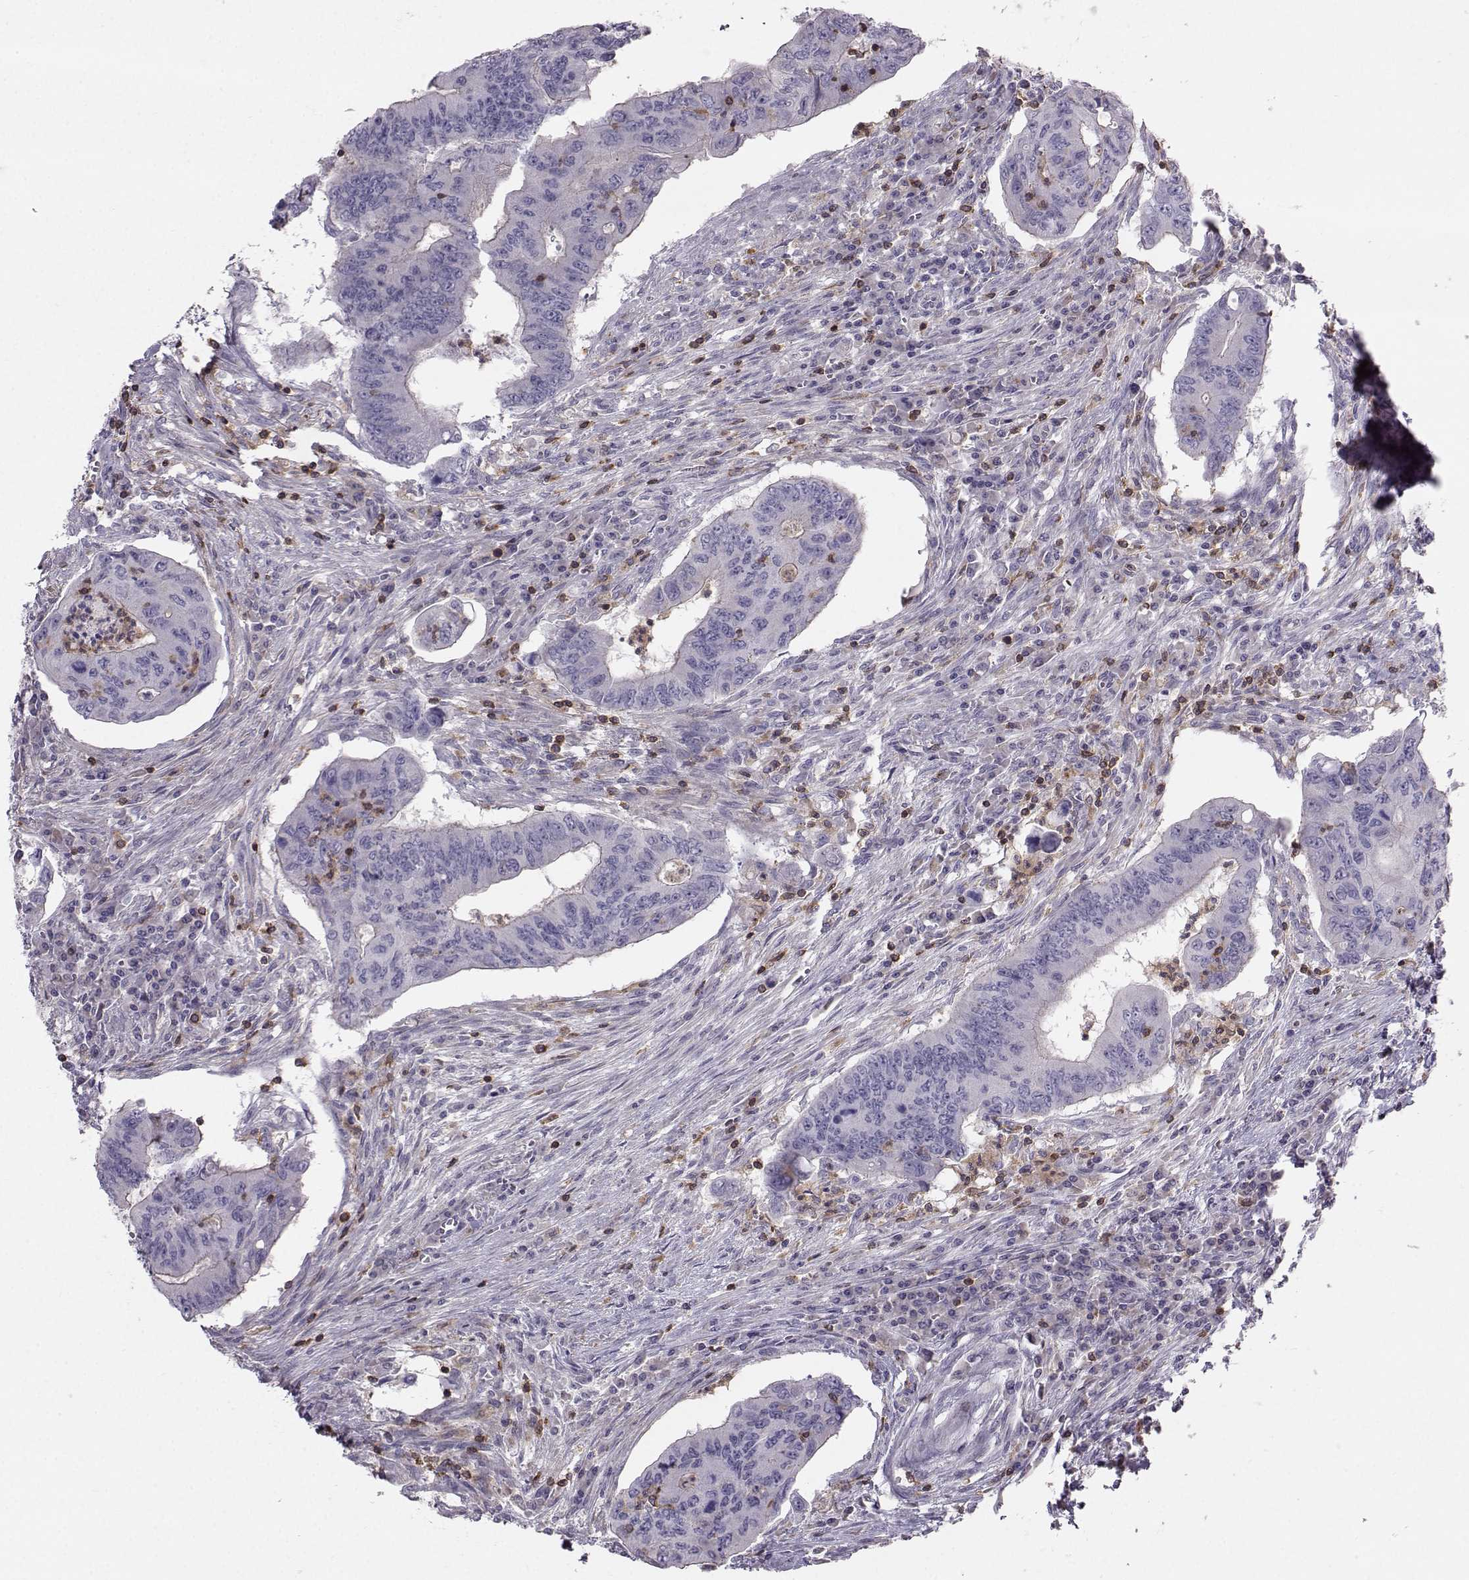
{"staining": {"intensity": "negative", "quantity": "none", "location": "none"}, "tissue": "colorectal cancer", "cell_type": "Tumor cells", "image_type": "cancer", "snomed": [{"axis": "morphology", "description": "Adenocarcinoma, NOS"}, {"axis": "topography", "description": "Colon"}], "caption": "Photomicrograph shows no significant protein positivity in tumor cells of adenocarcinoma (colorectal). Nuclei are stained in blue.", "gene": "ZBTB32", "patient": {"sex": "male", "age": 53}}